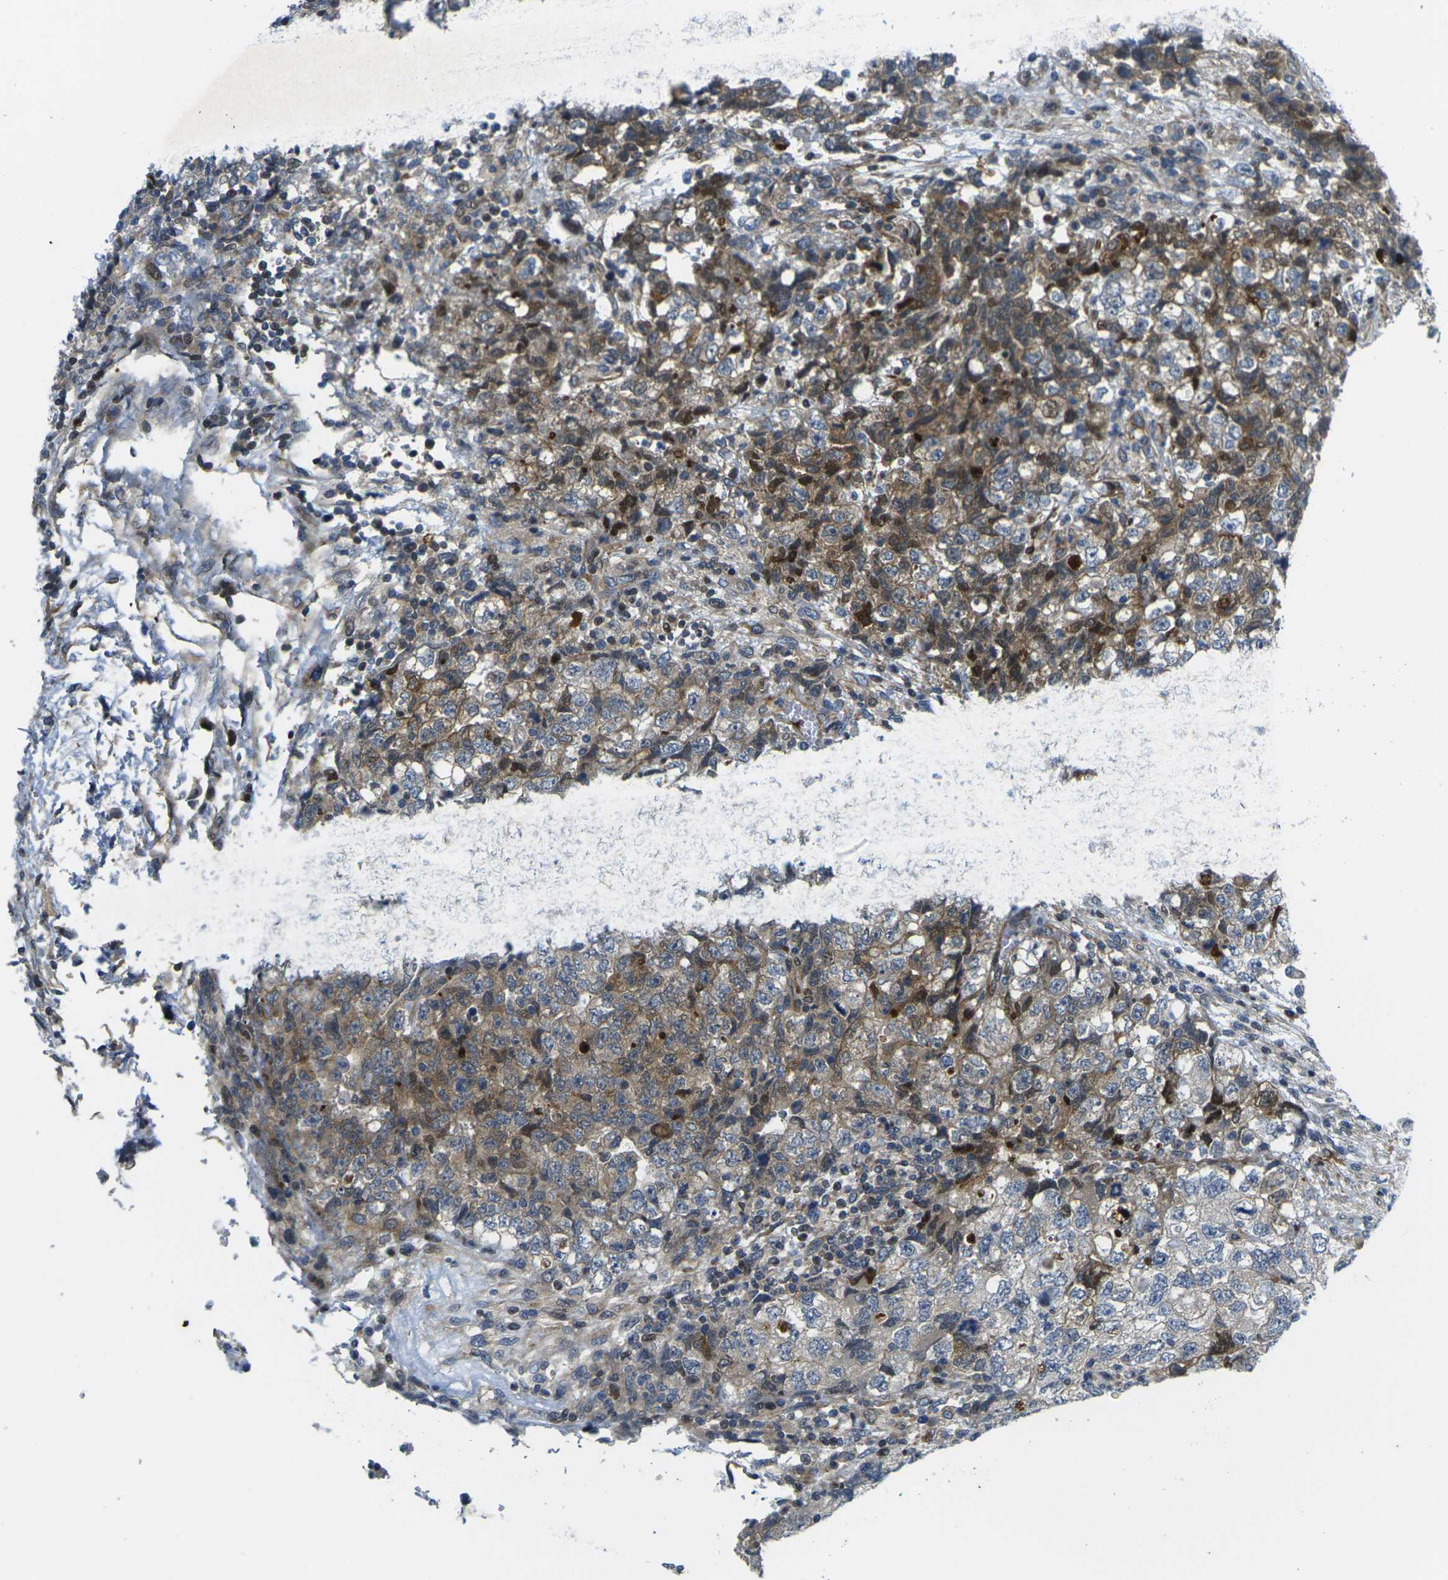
{"staining": {"intensity": "moderate", "quantity": "25%-75%", "location": "cytoplasmic/membranous"}, "tissue": "testis cancer", "cell_type": "Tumor cells", "image_type": "cancer", "snomed": [{"axis": "morphology", "description": "Carcinoma, Embryonal, NOS"}, {"axis": "topography", "description": "Testis"}], "caption": "Human testis cancer (embryonal carcinoma) stained for a protein (brown) displays moderate cytoplasmic/membranous positive positivity in approximately 25%-75% of tumor cells.", "gene": "ROBO2", "patient": {"sex": "male", "age": 36}}